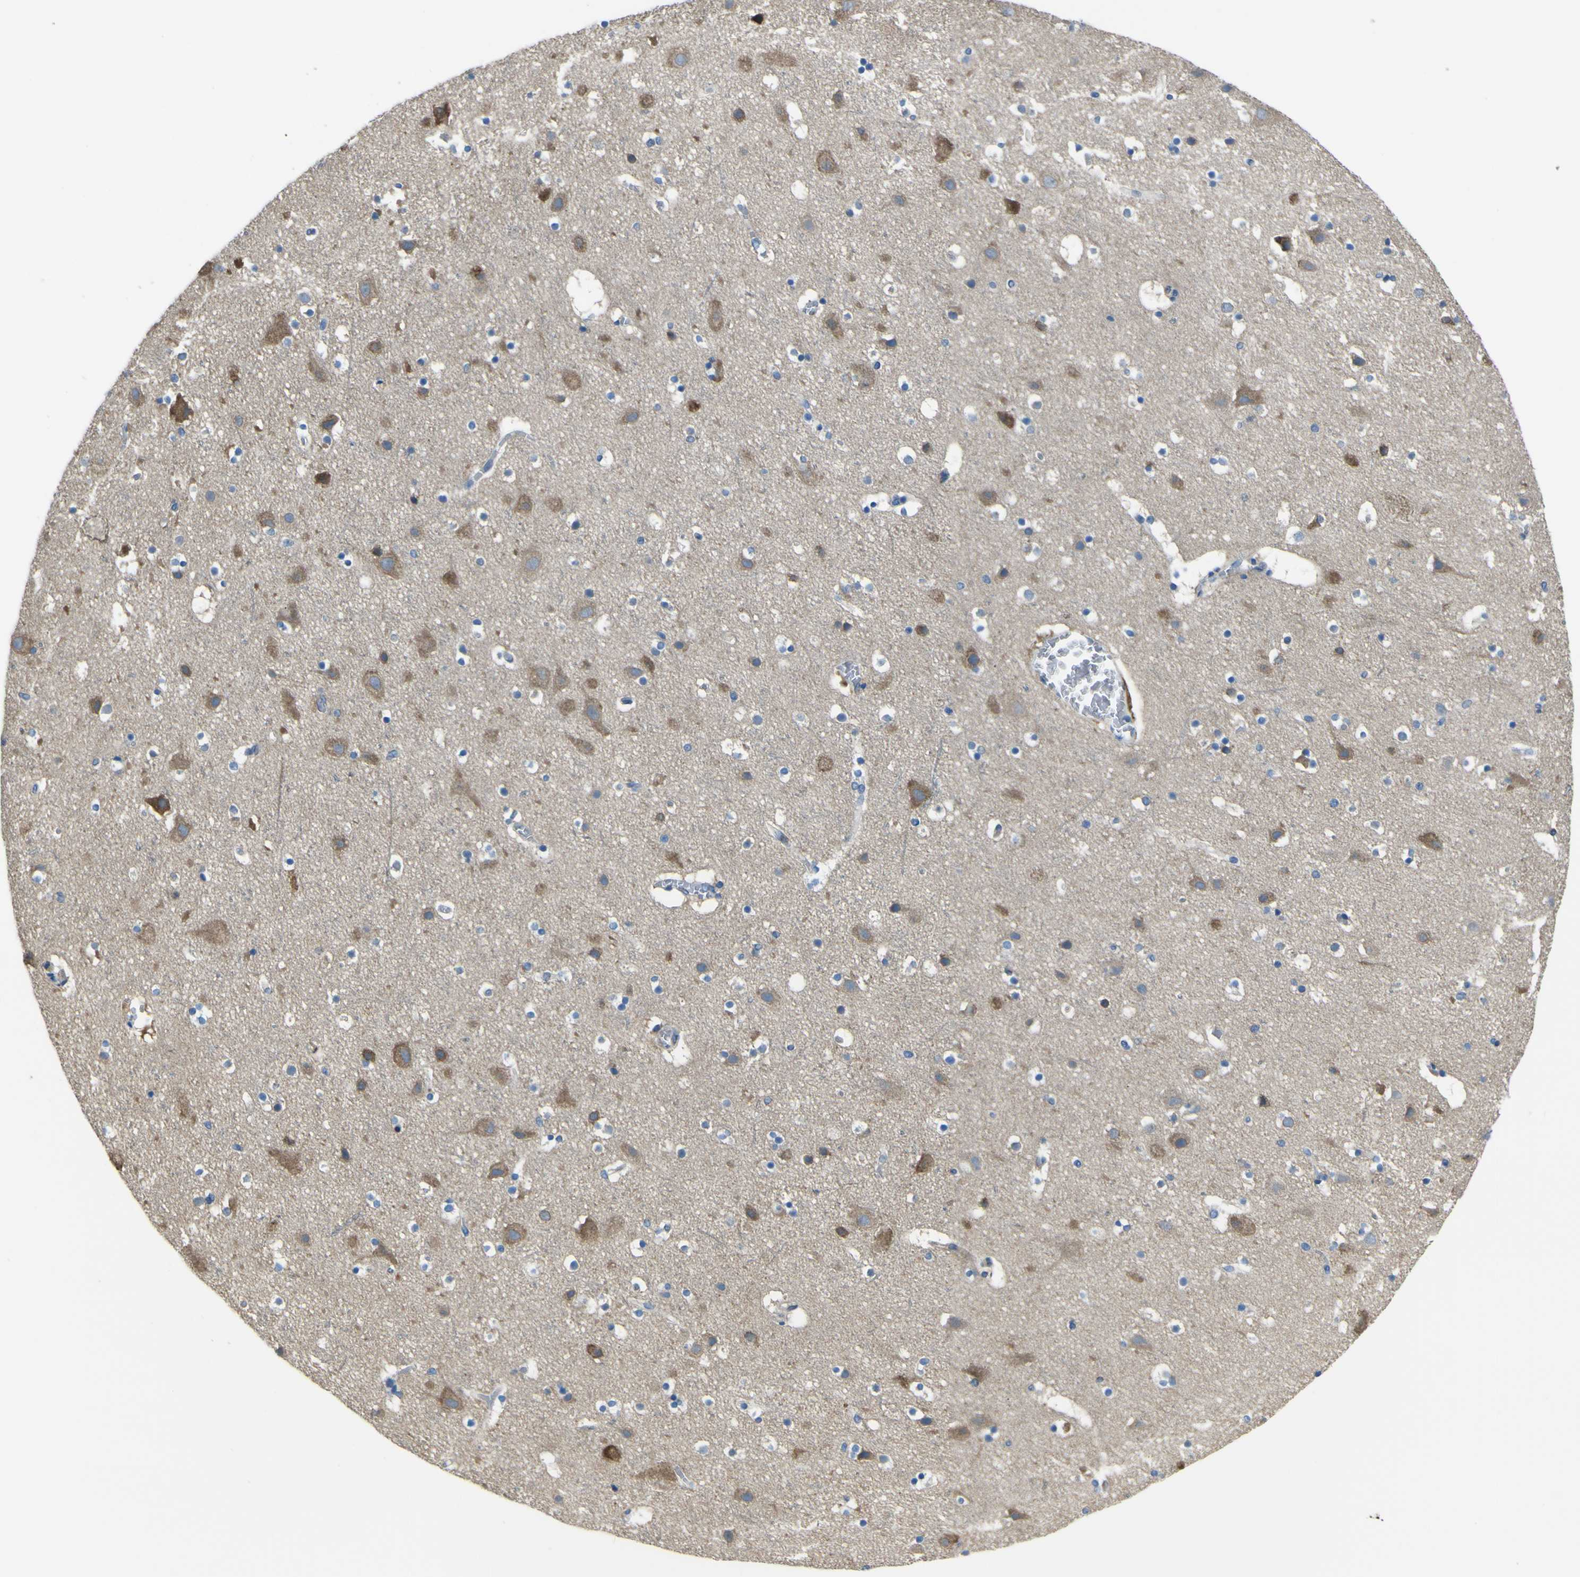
{"staining": {"intensity": "negative", "quantity": "none", "location": "none"}, "tissue": "cerebral cortex", "cell_type": "Endothelial cells", "image_type": "normal", "snomed": [{"axis": "morphology", "description": "Normal tissue, NOS"}, {"axis": "topography", "description": "Cerebral cortex"}], "caption": "IHC image of normal cerebral cortex: human cerebral cortex stained with DAB reveals no significant protein expression in endothelial cells.", "gene": "STIM1", "patient": {"sex": "male", "age": 45}}